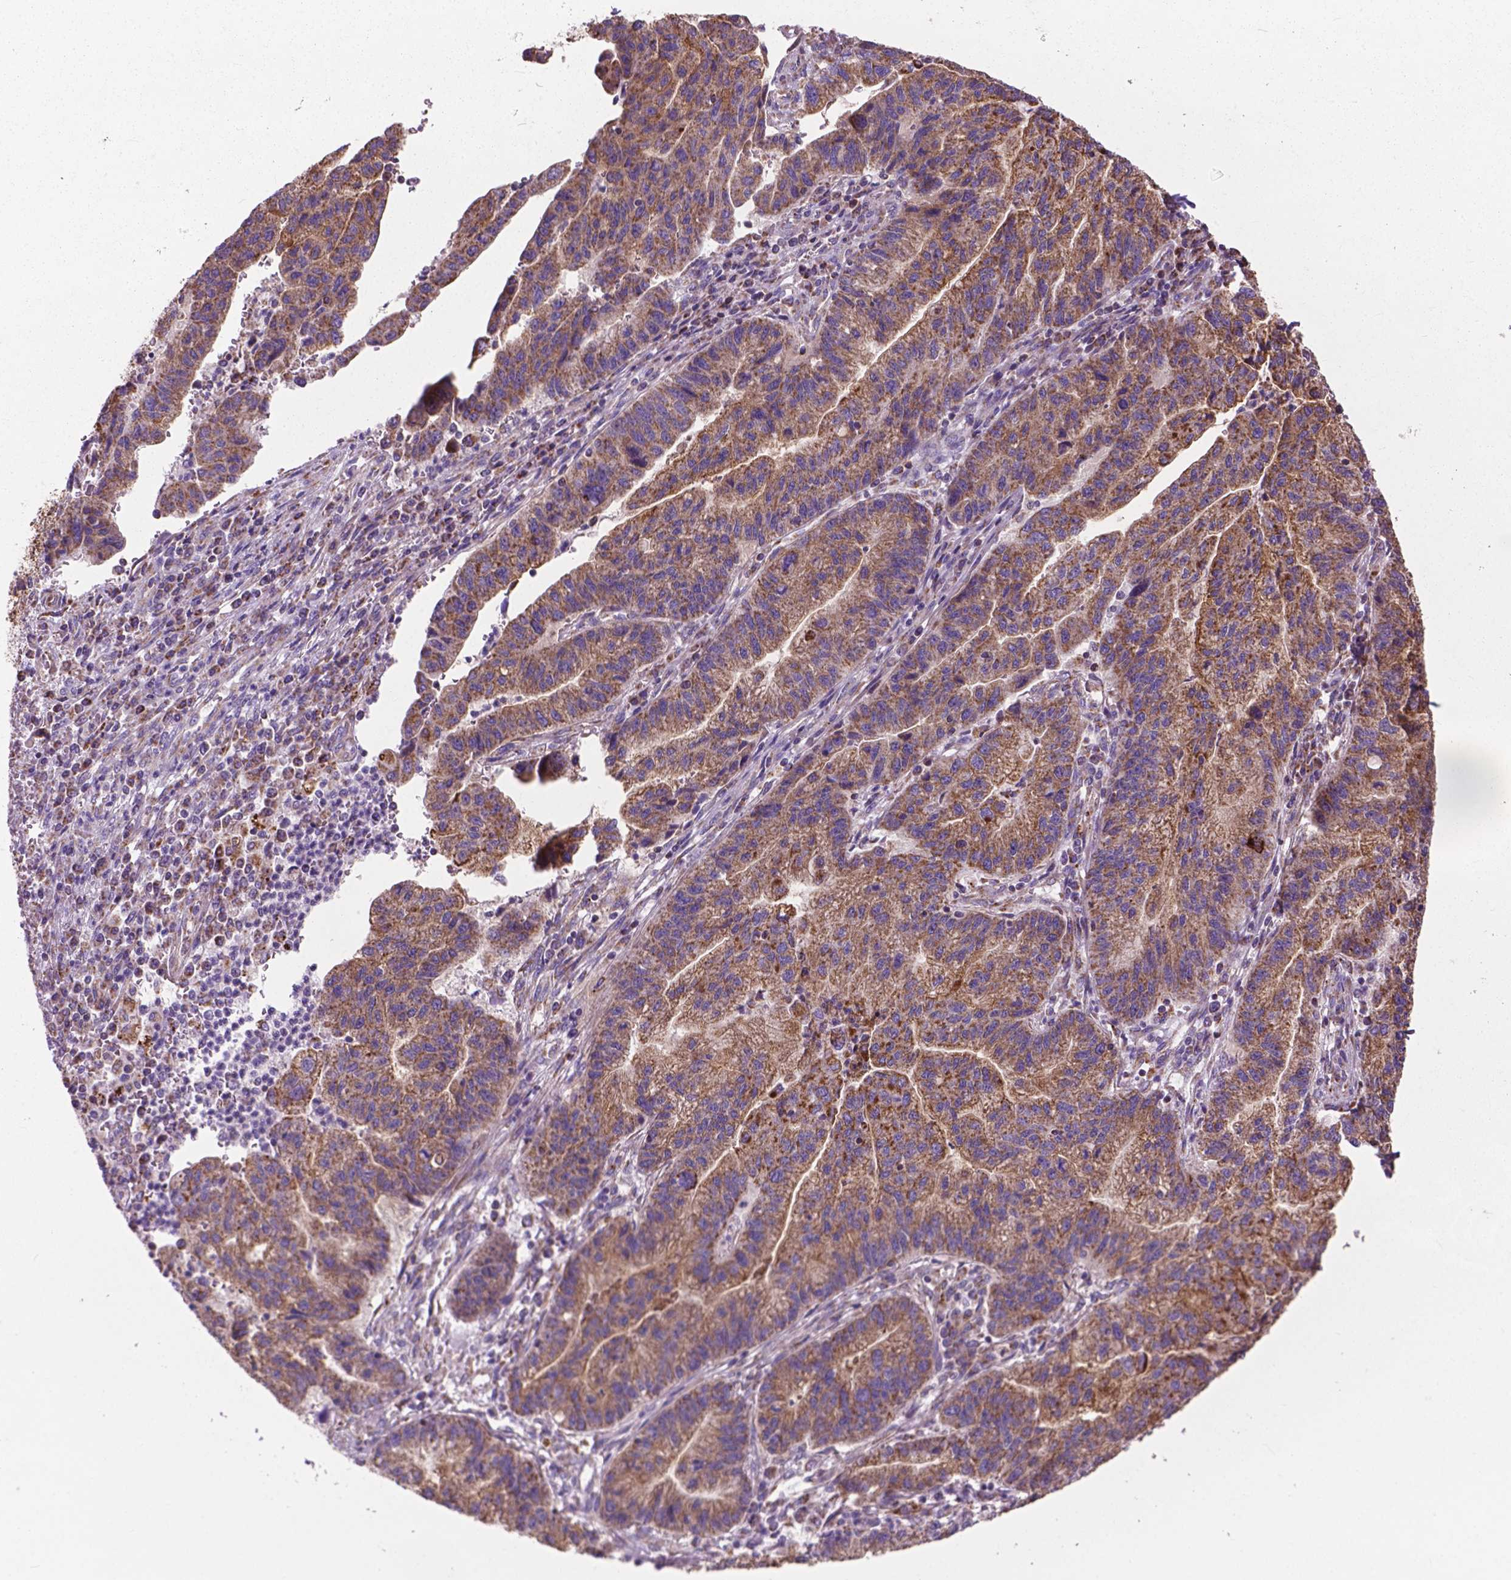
{"staining": {"intensity": "strong", "quantity": ">75%", "location": "cytoplasmic/membranous"}, "tissue": "stomach cancer", "cell_type": "Tumor cells", "image_type": "cancer", "snomed": [{"axis": "morphology", "description": "Adenocarcinoma, NOS"}, {"axis": "topography", "description": "Stomach"}], "caption": "Strong cytoplasmic/membranous protein positivity is present in approximately >75% of tumor cells in stomach cancer. The staining was performed using DAB (3,3'-diaminobenzidine), with brown indicating positive protein expression. Nuclei are stained blue with hematoxylin.", "gene": "VDAC1", "patient": {"sex": "male", "age": 83}}